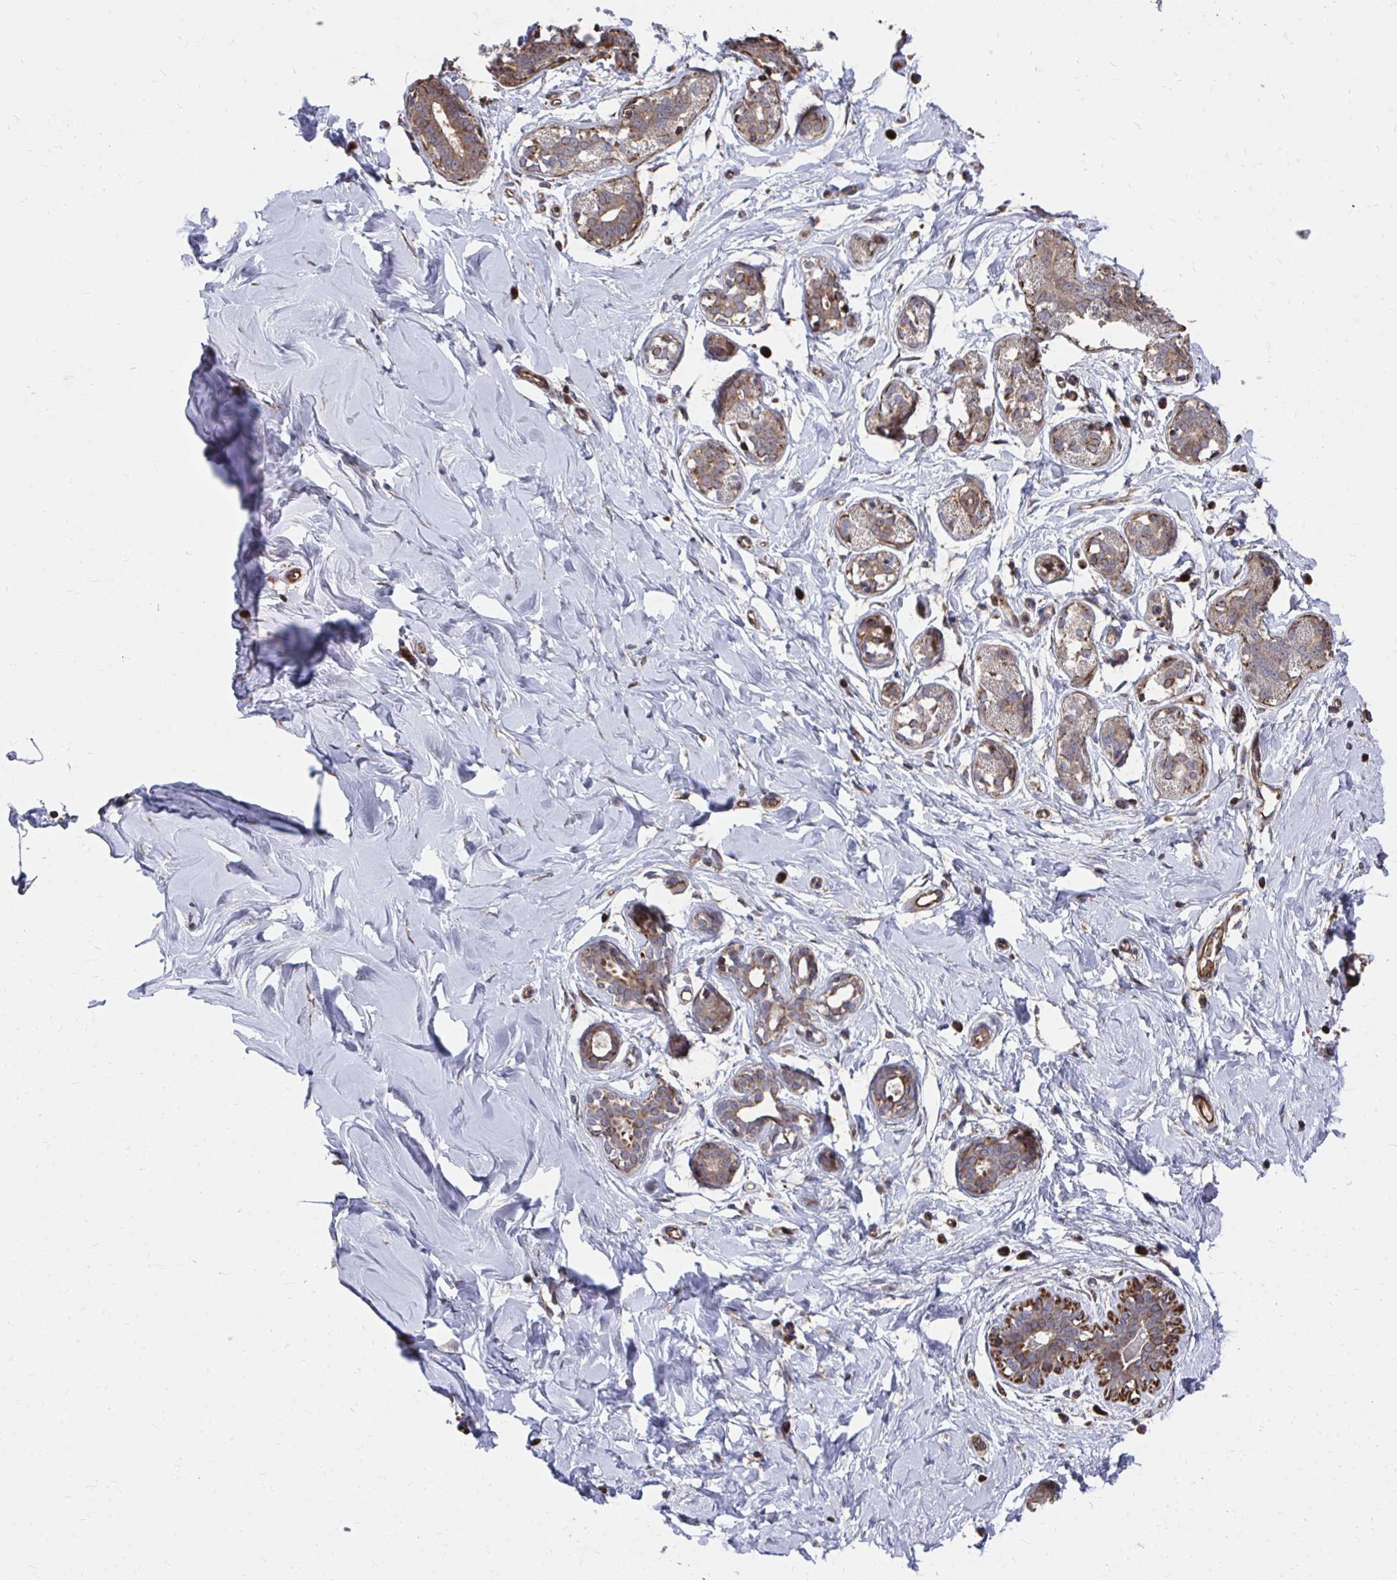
{"staining": {"intensity": "negative", "quantity": "none", "location": "none"}, "tissue": "breast", "cell_type": "Adipocytes", "image_type": "normal", "snomed": [{"axis": "morphology", "description": "Normal tissue, NOS"}, {"axis": "topography", "description": "Breast"}], "caption": "This is an immunohistochemistry (IHC) image of benign breast. There is no positivity in adipocytes.", "gene": "FAM89A", "patient": {"sex": "female", "age": 27}}